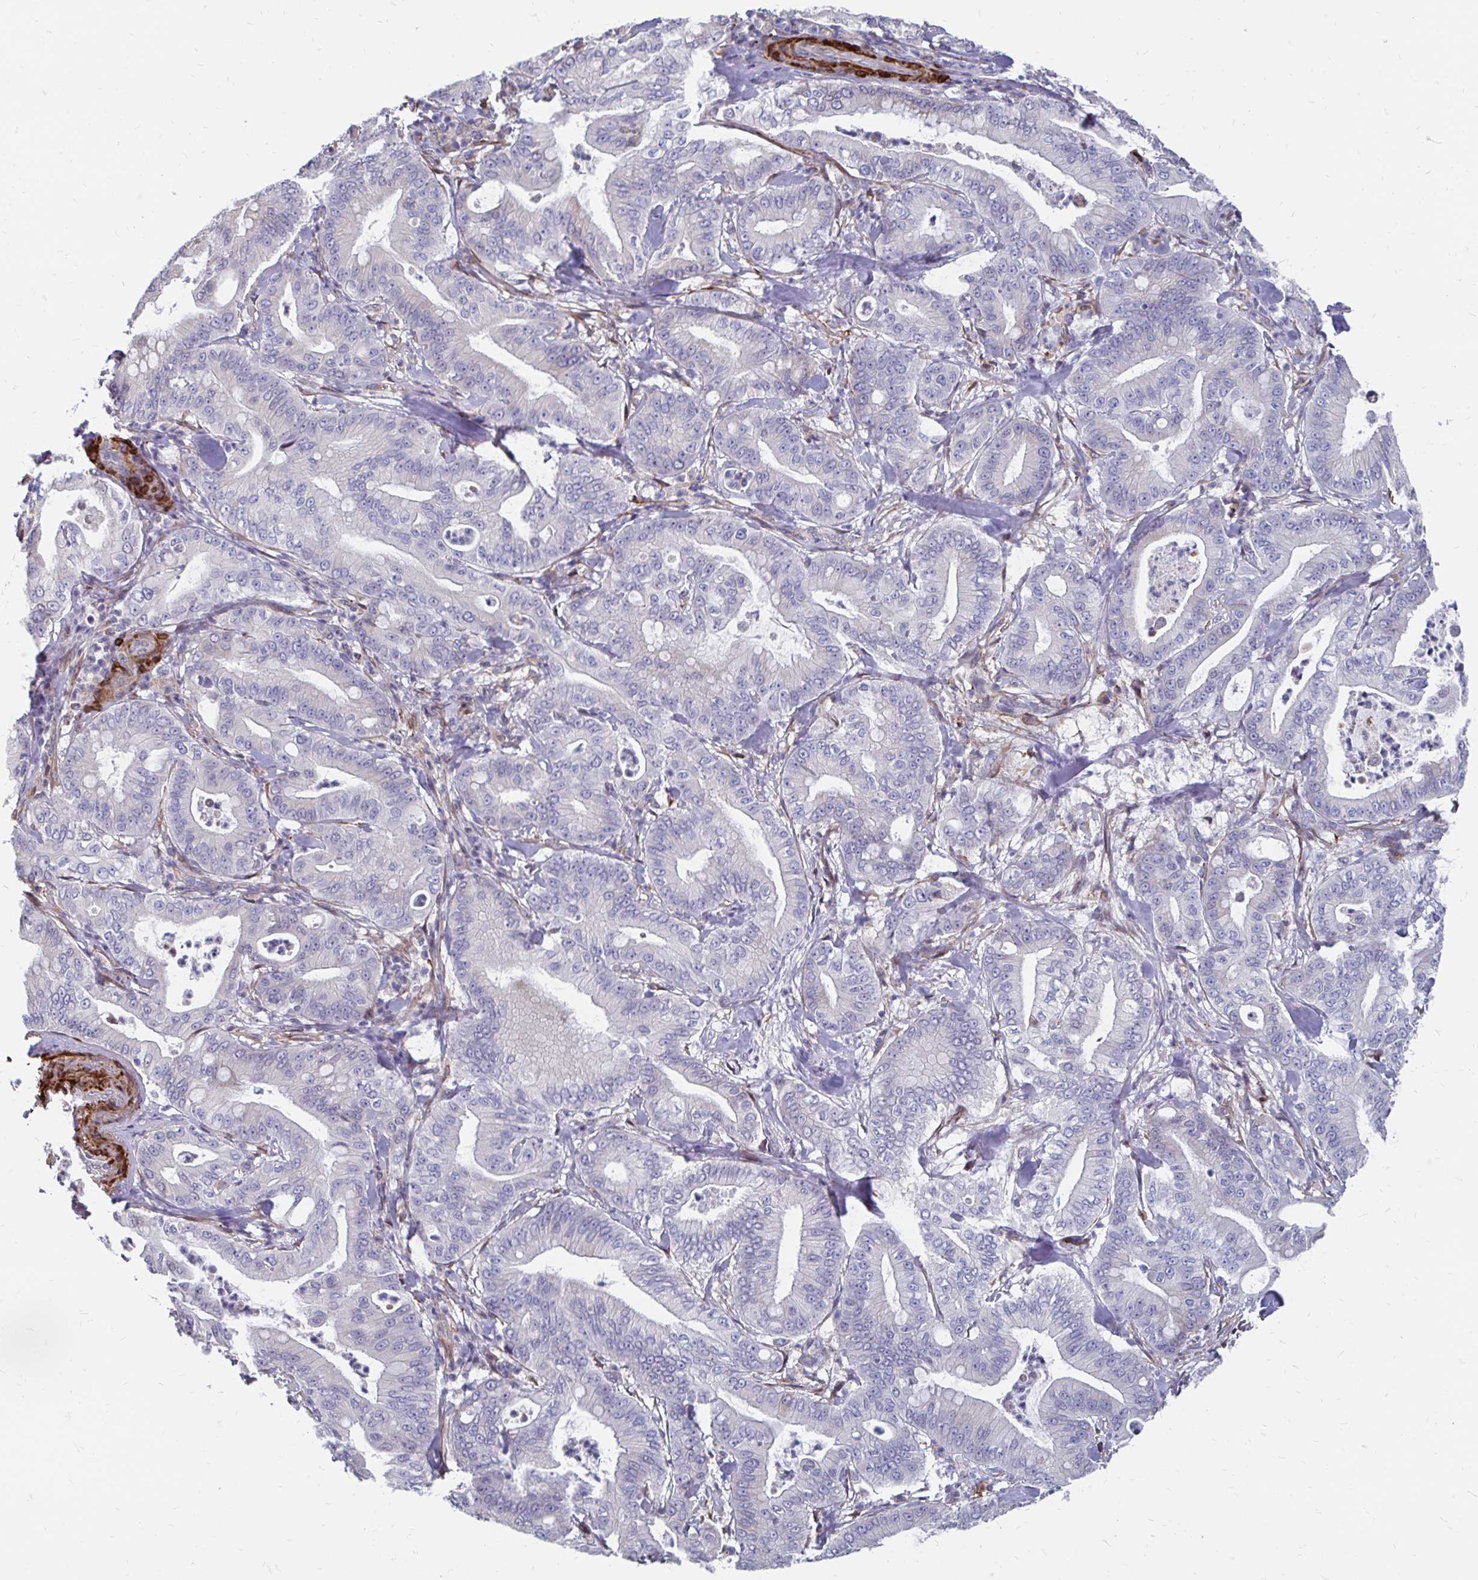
{"staining": {"intensity": "negative", "quantity": "none", "location": "none"}, "tissue": "pancreatic cancer", "cell_type": "Tumor cells", "image_type": "cancer", "snomed": [{"axis": "morphology", "description": "Adenocarcinoma, NOS"}, {"axis": "topography", "description": "Pancreas"}], "caption": "Tumor cells are negative for protein expression in human adenocarcinoma (pancreatic).", "gene": "CDKL1", "patient": {"sex": "male", "age": 71}}